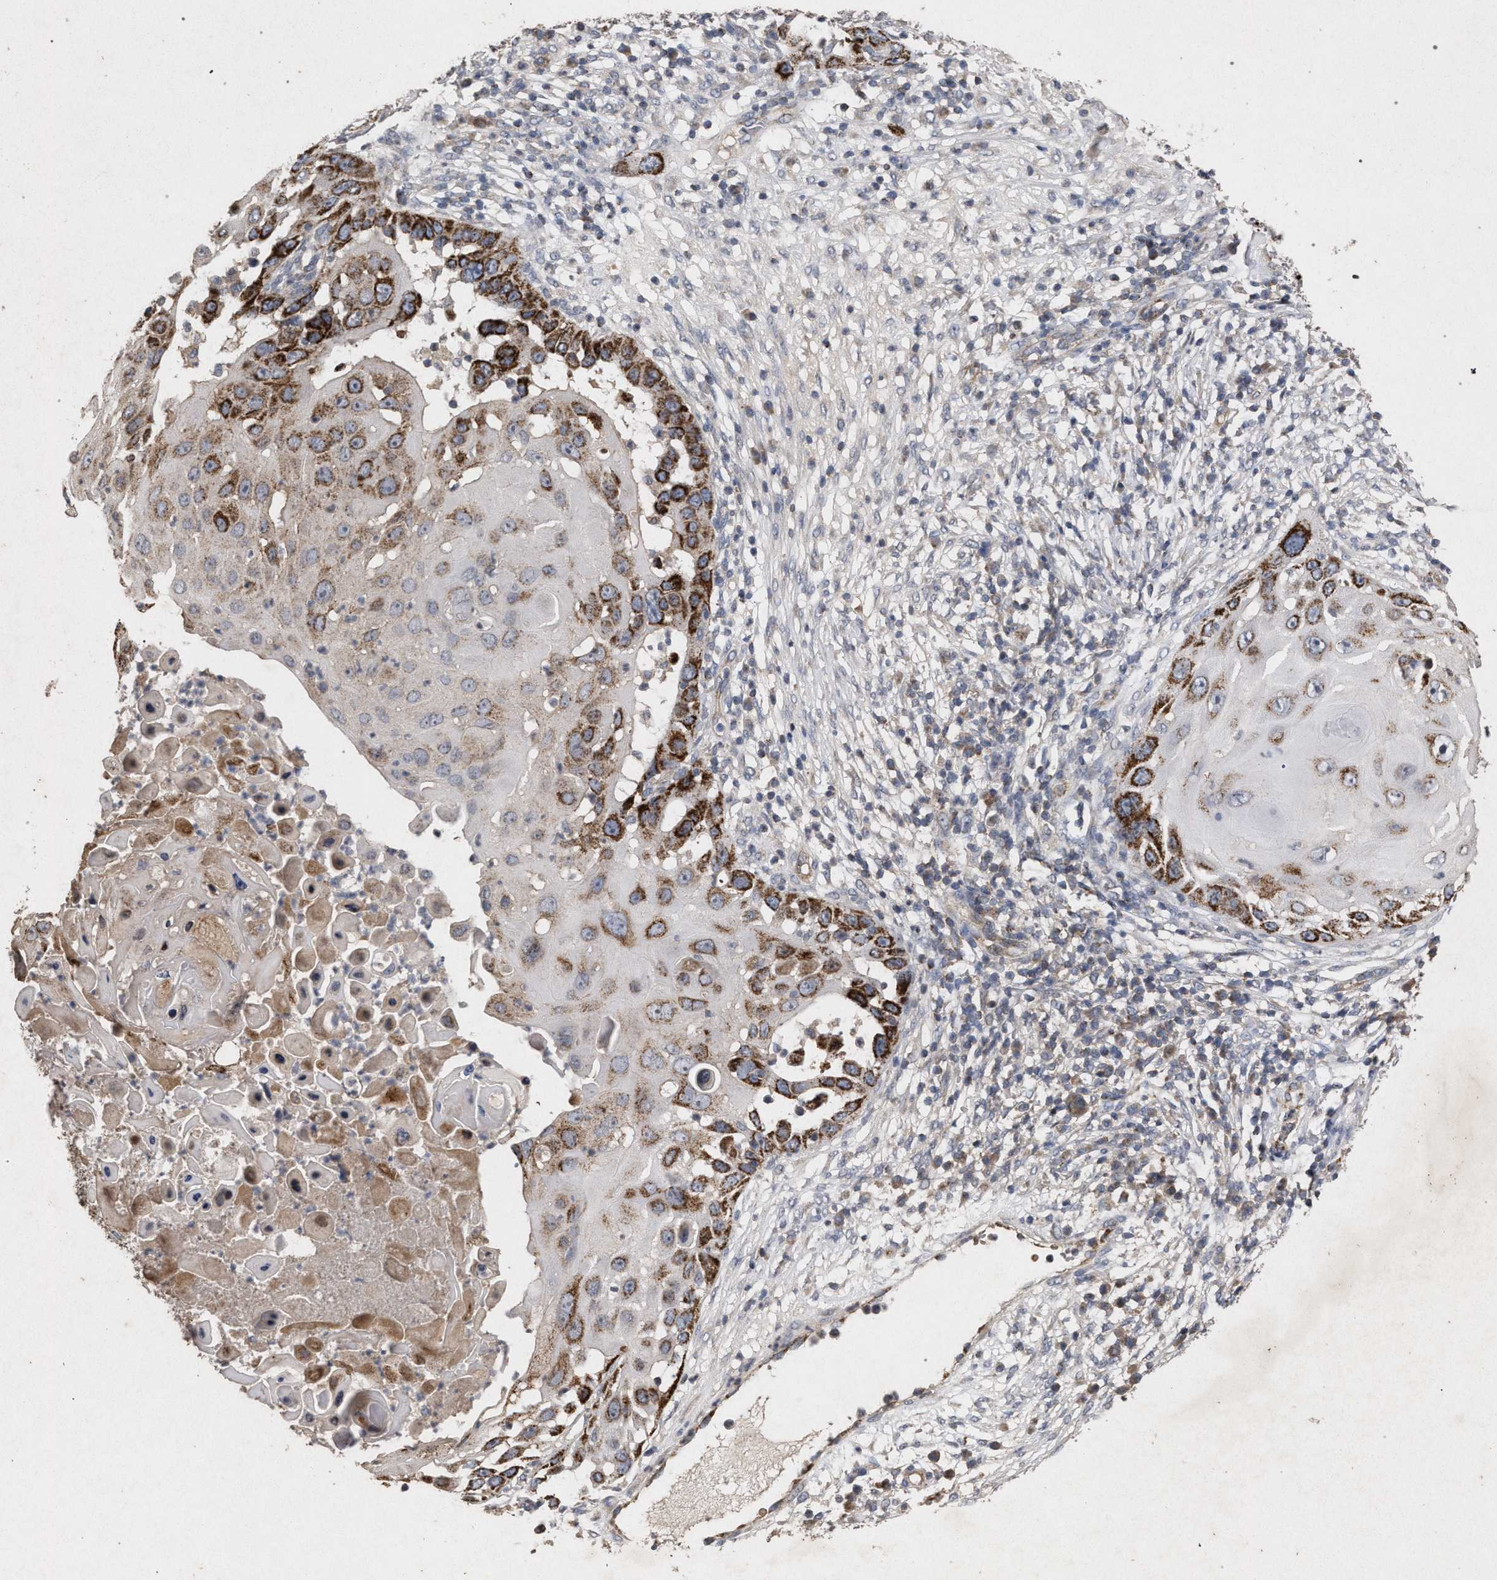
{"staining": {"intensity": "strong", "quantity": ">75%", "location": "cytoplasmic/membranous"}, "tissue": "skin cancer", "cell_type": "Tumor cells", "image_type": "cancer", "snomed": [{"axis": "morphology", "description": "Squamous cell carcinoma, NOS"}, {"axis": "topography", "description": "Skin"}], "caption": "Human skin cancer (squamous cell carcinoma) stained for a protein (brown) displays strong cytoplasmic/membranous positive staining in approximately >75% of tumor cells.", "gene": "PKD2L1", "patient": {"sex": "female", "age": 44}}